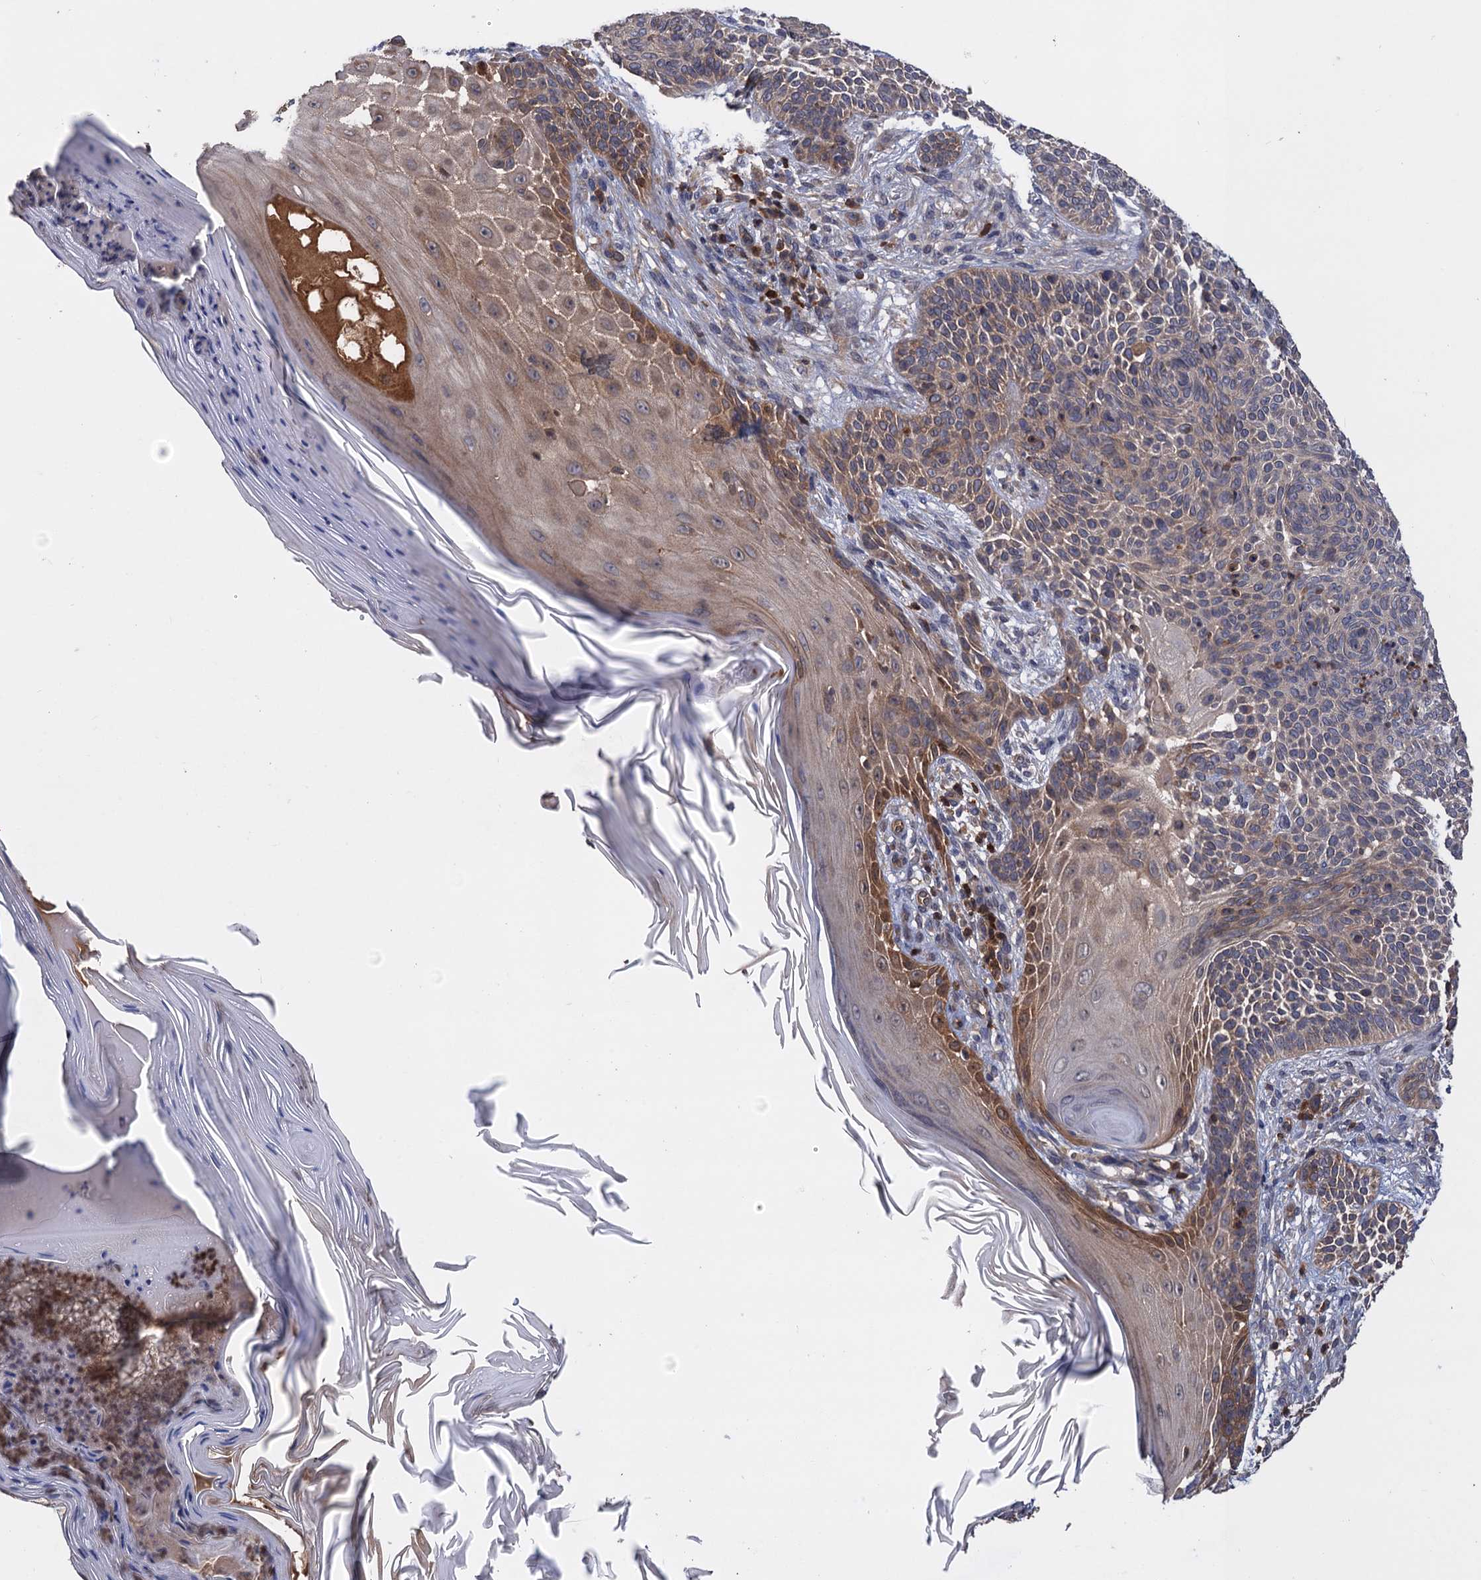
{"staining": {"intensity": "weak", "quantity": "25%-75%", "location": "cytoplasmic/membranous"}, "tissue": "skin cancer", "cell_type": "Tumor cells", "image_type": "cancer", "snomed": [{"axis": "morphology", "description": "Basal cell carcinoma"}, {"axis": "topography", "description": "Skin"}], "caption": "Protein expression analysis of skin cancer (basal cell carcinoma) shows weak cytoplasmic/membranous expression in approximately 25%-75% of tumor cells.", "gene": "DGKA", "patient": {"sex": "male", "age": 85}}